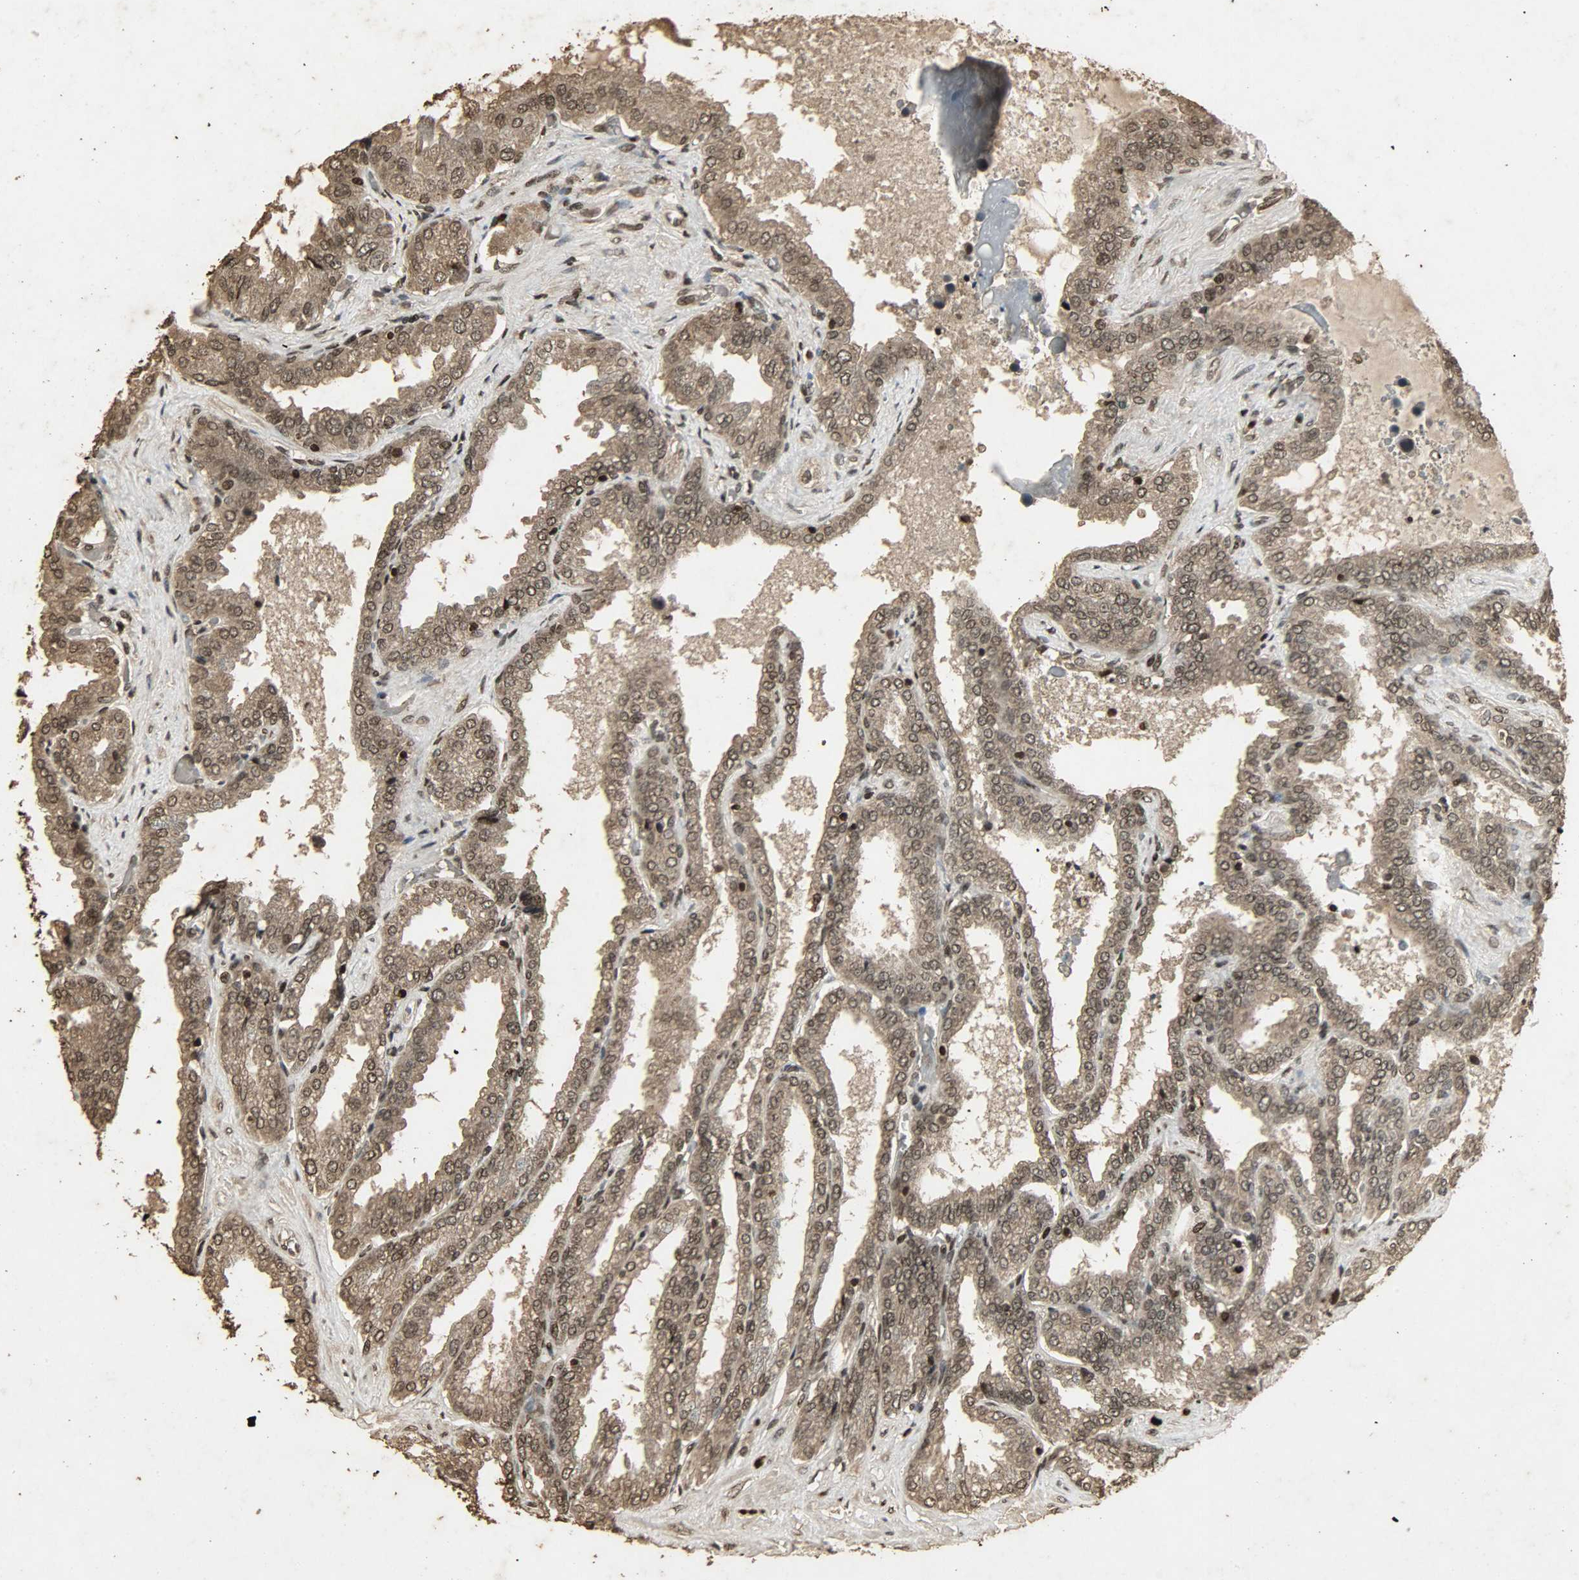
{"staining": {"intensity": "moderate", "quantity": ">75%", "location": "cytoplasmic/membranous,nuclear"}, "tissue": "seminal vesicle", "cell_type": "Glandular cells", "image_type": "normal", "snomed": [{"axis": "morphology", "description": "Normal tissue, NOS"}, {"axis": "topography", "description": "Seminal veicle"}], "caption": "Protein expression analysis of unremarkable human seminal vesicle reveals moderate cytoplasmic/membranous,nuclear staining in about >75% of glandular cells.", "gene": "PPP3R1", "patient": {"sex": "male", "age": 46}}